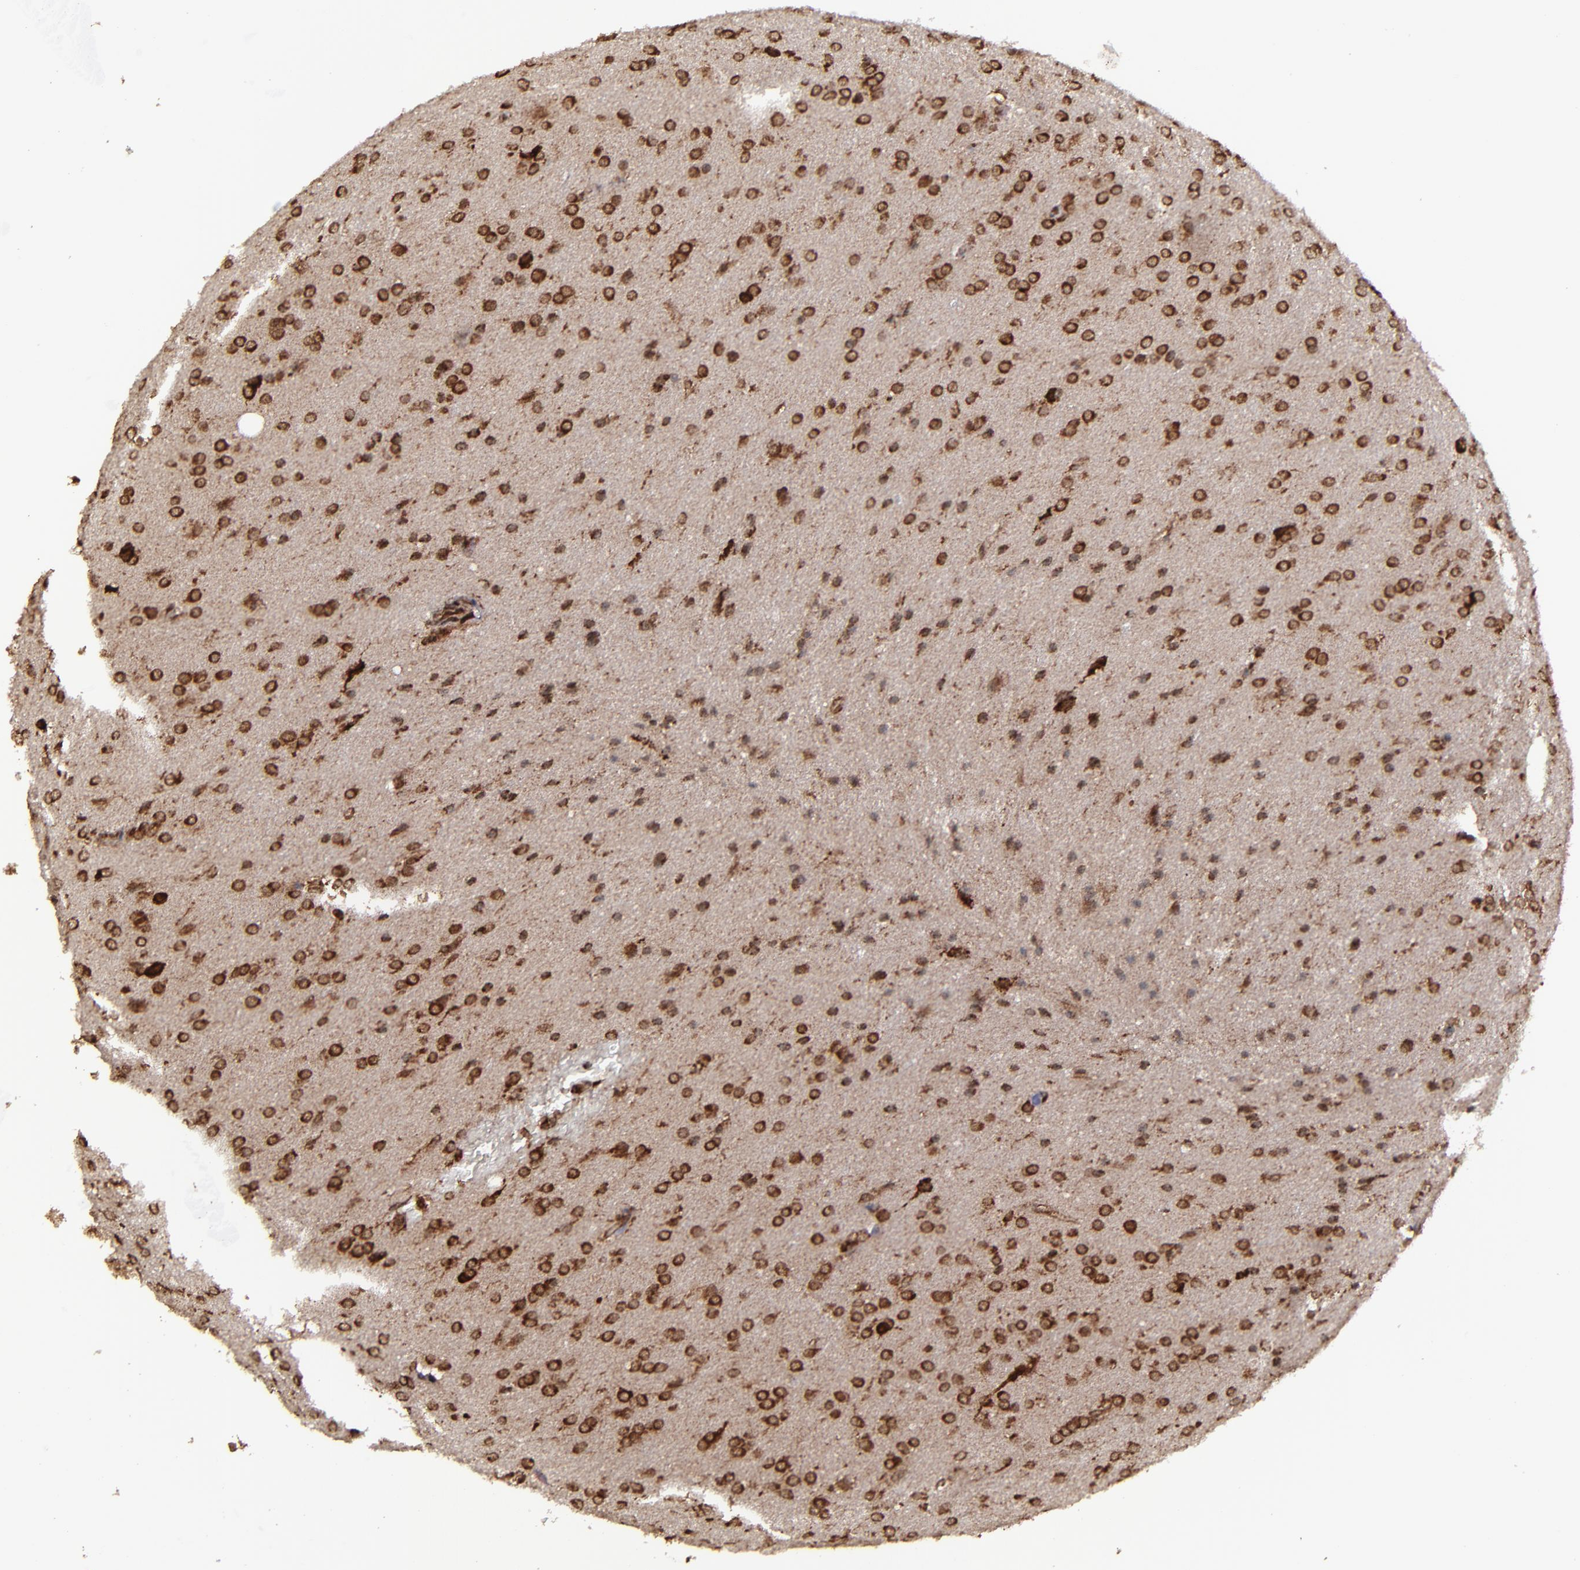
{"staining": {"intensity": "strong", "quantity": ">75%", "location": "cytoplasmic/membranous,nuclear"}, "tissue": "glioma", "cell_type": "Tumor cells", "image_type": "cancer", "snomed": [{"axis": "morphology", "description": "Glioma, malignant, Low grade"}, {"axis": "topography", "description": "Brain"}], "caption": "Immunohistochemistry staining of malignant glioma (low-grade), which demonstrates high levels of strong cytoplasmic/membranous and nuclear staining in approximately >75% of tumor cells indicating strong cytoplasmic/membranous and nuclear protein staining. The staining was performed using DAB (brown) for protein detection and nuclei were counterstained in hematoxylin (blue).", "gene": "EIF4ENIF1", "patient": {"sex": "female", "age": 32}}